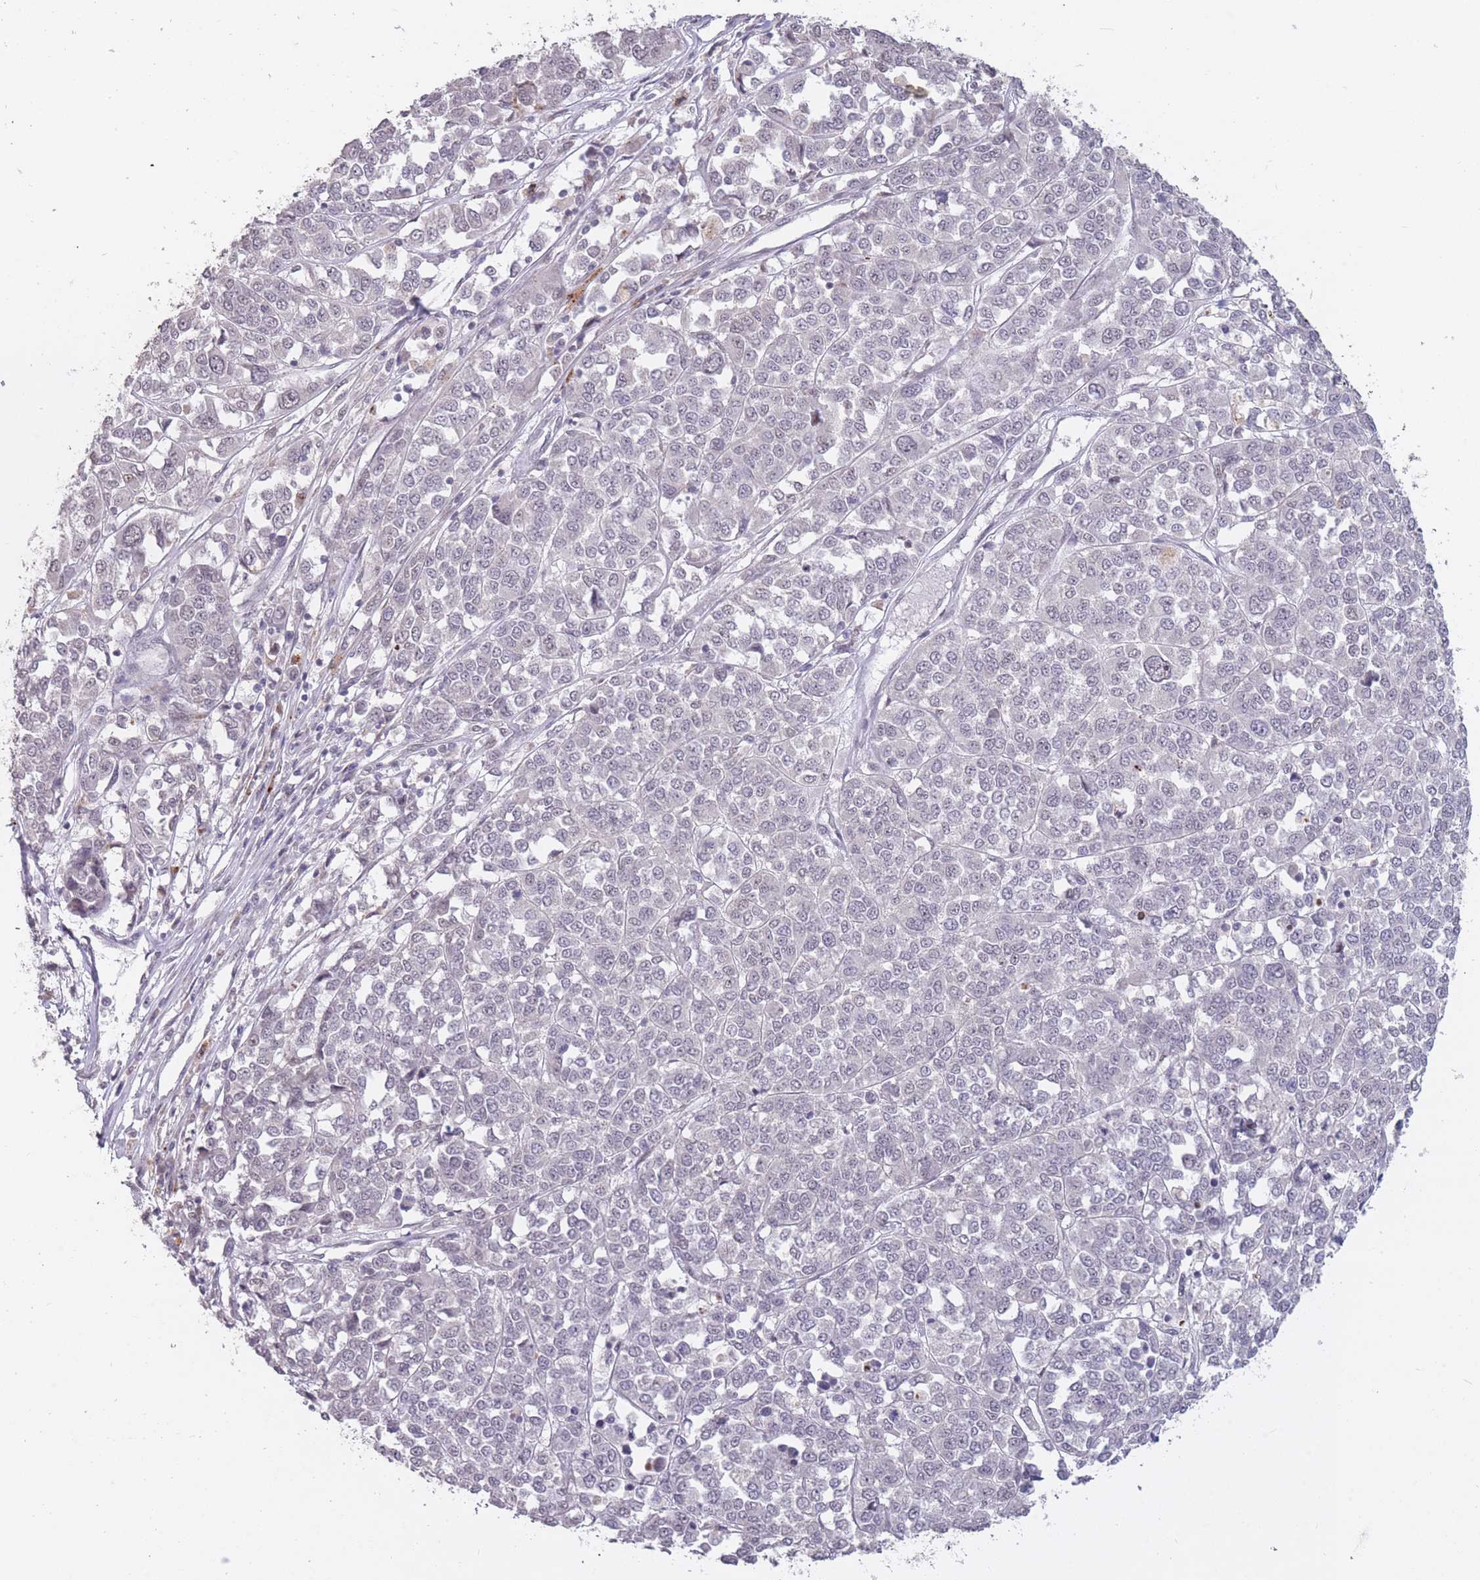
{"staining": {"intensity": "negative", "quantity": "none", "location": "none"}, "tissue": "melanoma", "cell_type": "Tumor cells", "image_type": "cancer", "snomed": [{"axis": "morphology", "description": "Malignant melanoma, Metastatic site"}, {"axis": "topography", "description": "Lymph node"}], "caption": "The photomicrograph demonstrates no significant positivity in tumor cells of malignant melanoma (metastatic site).", "gene": "HNRNPUL1", "patient": {"sex": "male", "age": 44}}